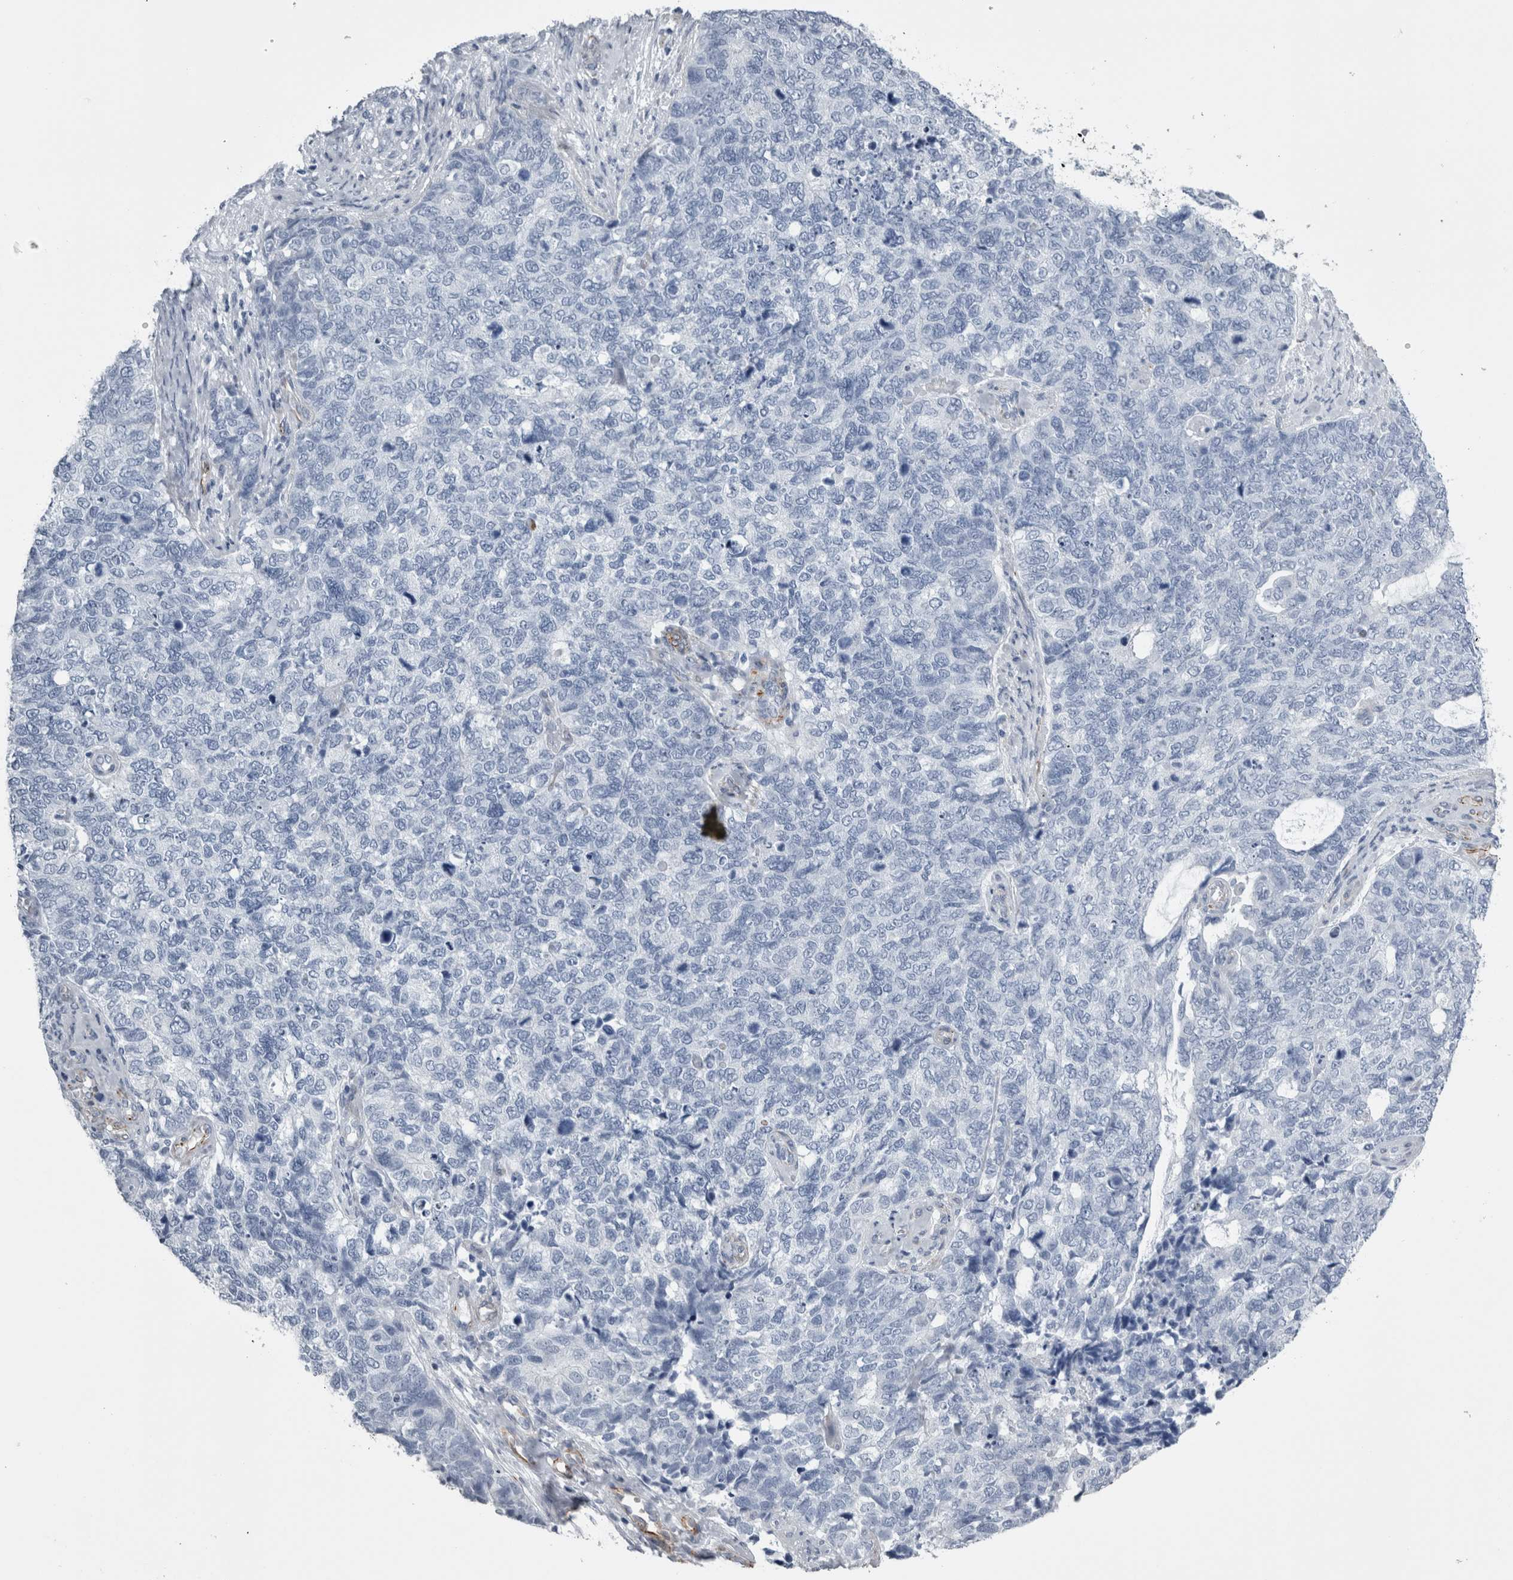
{"staining": {"intensity": "negative", "quantity": "none", "location": "none"}, "tissue": "cervical cancer", "cell_type": "Tumor cells", "image_type": "cancer", "snomed": [{"axis": "morphology", "description": "Squamous cell carcinoma, NOS"}, {"axis": "topography", "description": "Cervix"}], "caption": "DAB (3,3'-diaminobenzidine) immunohistochemical staining of human cervical cancer demonstrates no significant positivity in tumor cells. (DAB (3,3'-diaminobenzidine) immunohistochemistry (IHC), high magnification).", "gene": "VWDE", "patient": {"sex": "female", "age": 63}}